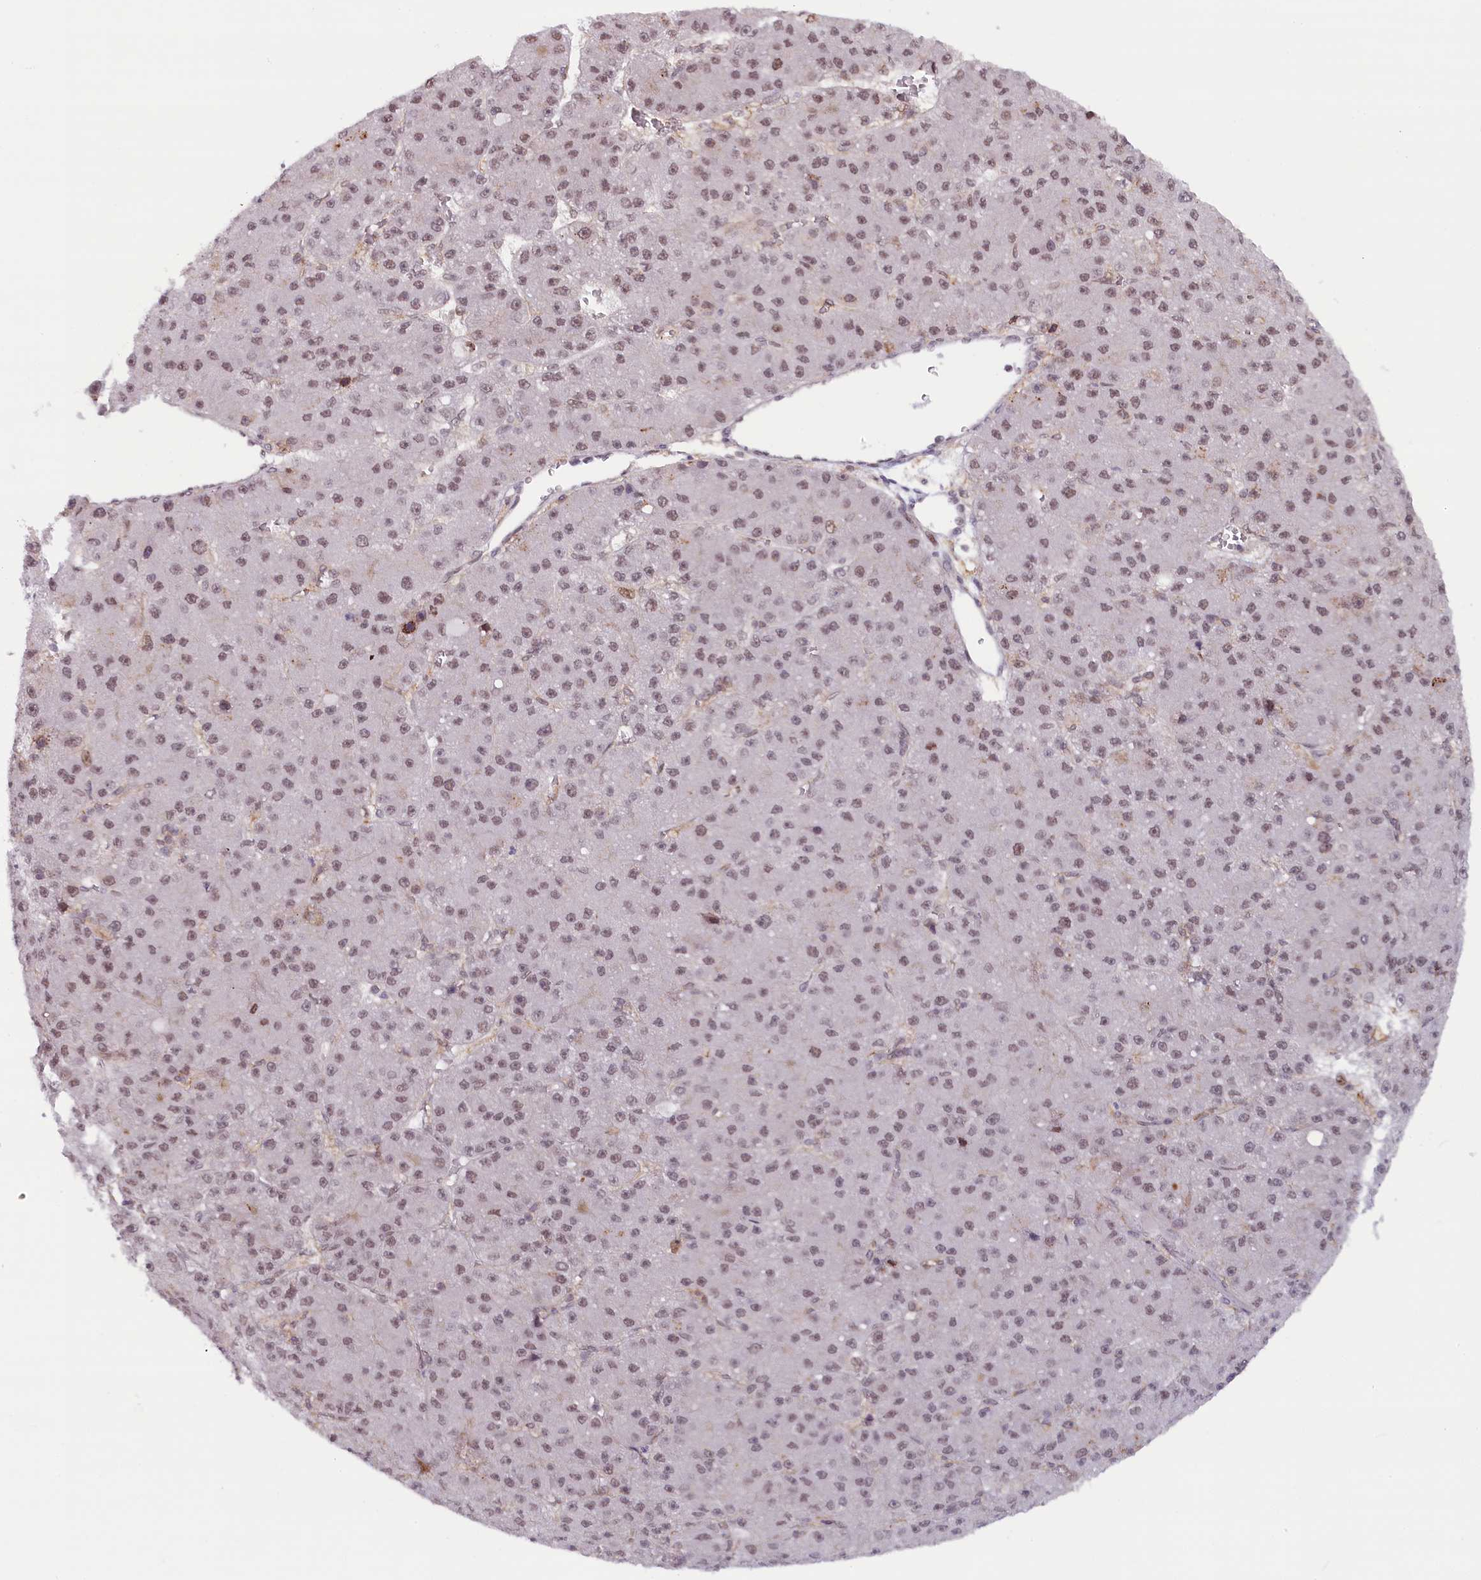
{"staining": {"intensity": "weak", "quantity": ">75%", "location": "nuclear"}, "tissue": "liver cancer", "cell_type": "Tumor cells", "image_type": "cancer", "snomed": [{"axis": "morphology", "description": "Carcinoma, Hepatocellular, NOS"}, {"axis": "topography", "description": "Liver"}], "caption": "Protein expression by IHC shows weak nuclear expression in about >75% of tumor cells in liver cancer (hepatocellular carcinoma).", "gene": "FCHO1", "patient": {"sex": "male", "age": 67}}